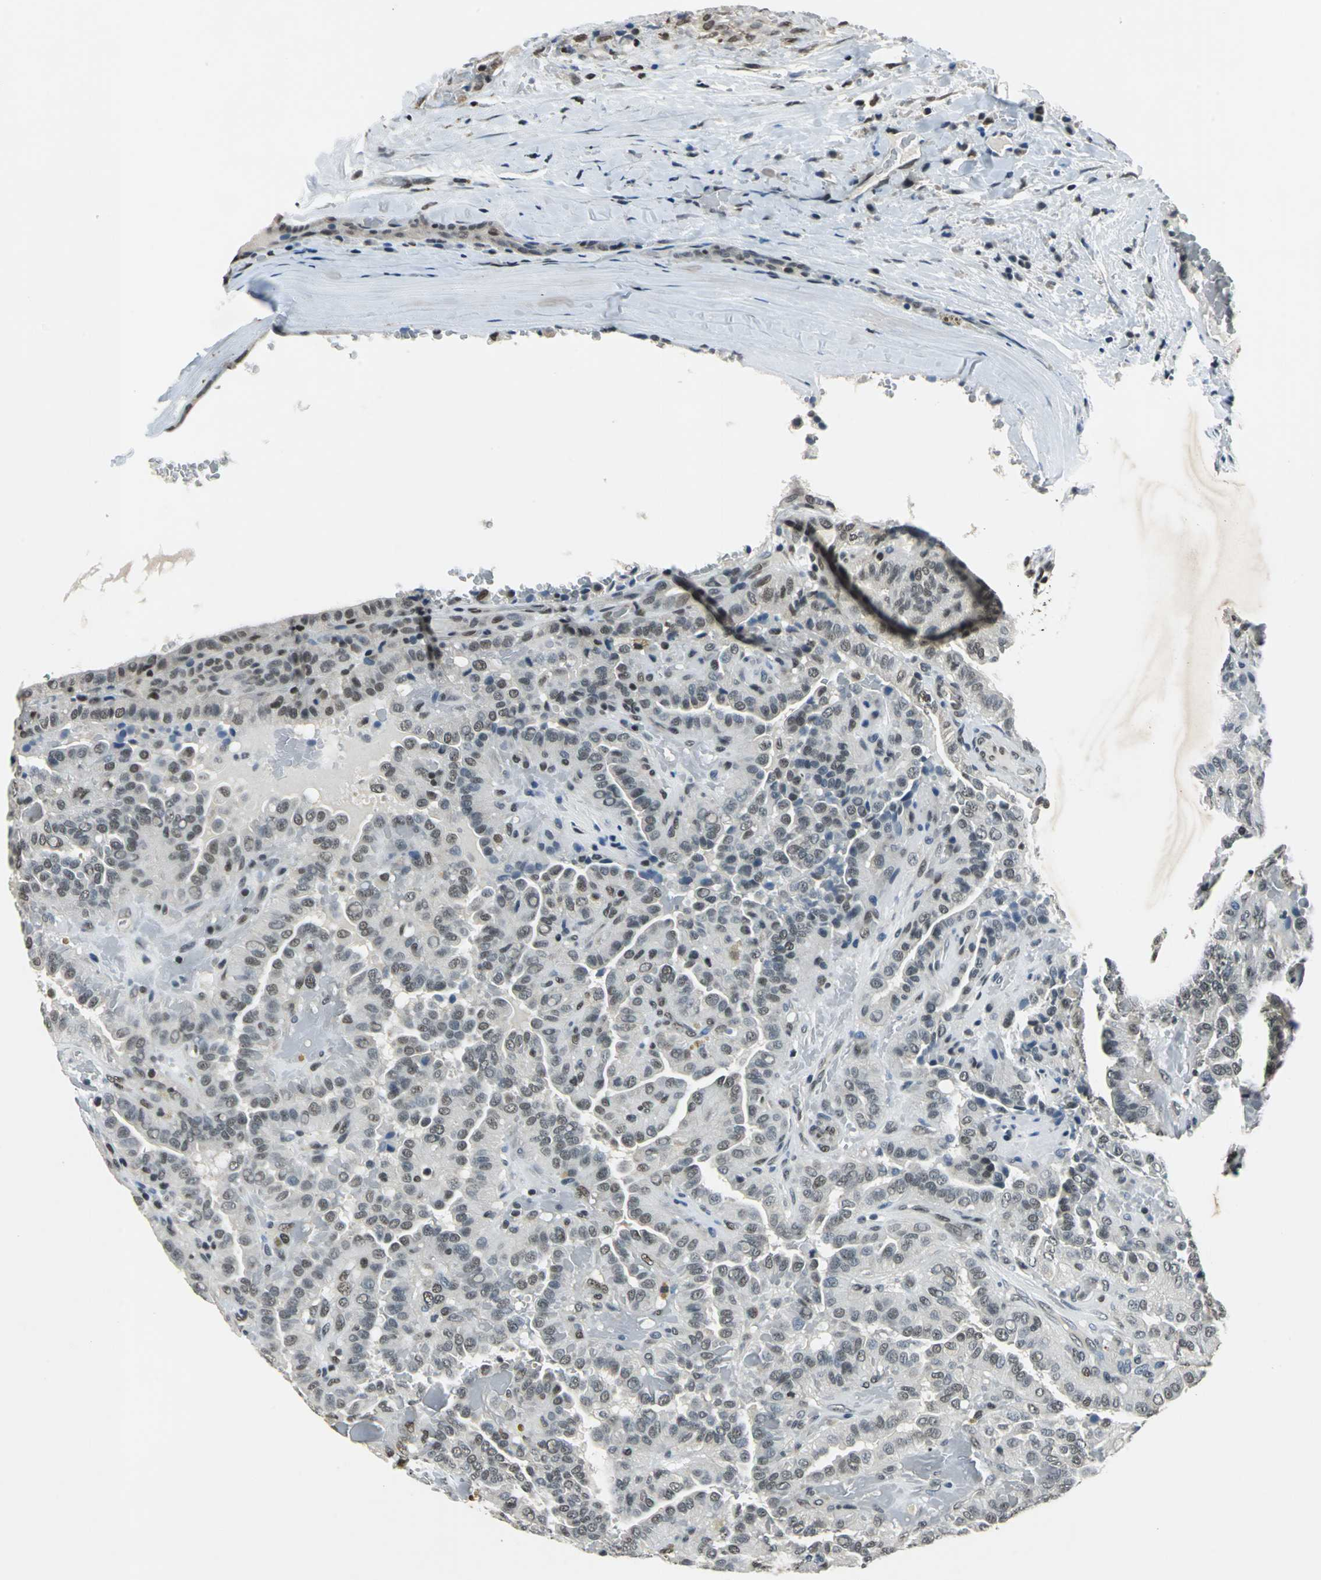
{"staining": {"intensity": "moderate", "quantity": "25%-75%", "location": "nuclear"}, "tissue": "thyroid cancer", "cell_type": "Tumor cells", "image_type": "cancer", "snomed": [{"axis": "morphology", "description": "Papillary adenocarcinoma, NOS"}, {"axis": "topography", "description": "Thyroid gland"}], "caption": "Tumor cells show moderate nuclear staining in approximately 25%-75% of cells in thyroid cancer (papillary adenocarcinoma). (Stains: DAB (3,3'-diaminobenzidine) in brown, nuclei in blue, Microscopy: brightfield microscopy at high magnification).", "gene": "RBM14", "patient": {"sex": "male", "age": 77}}